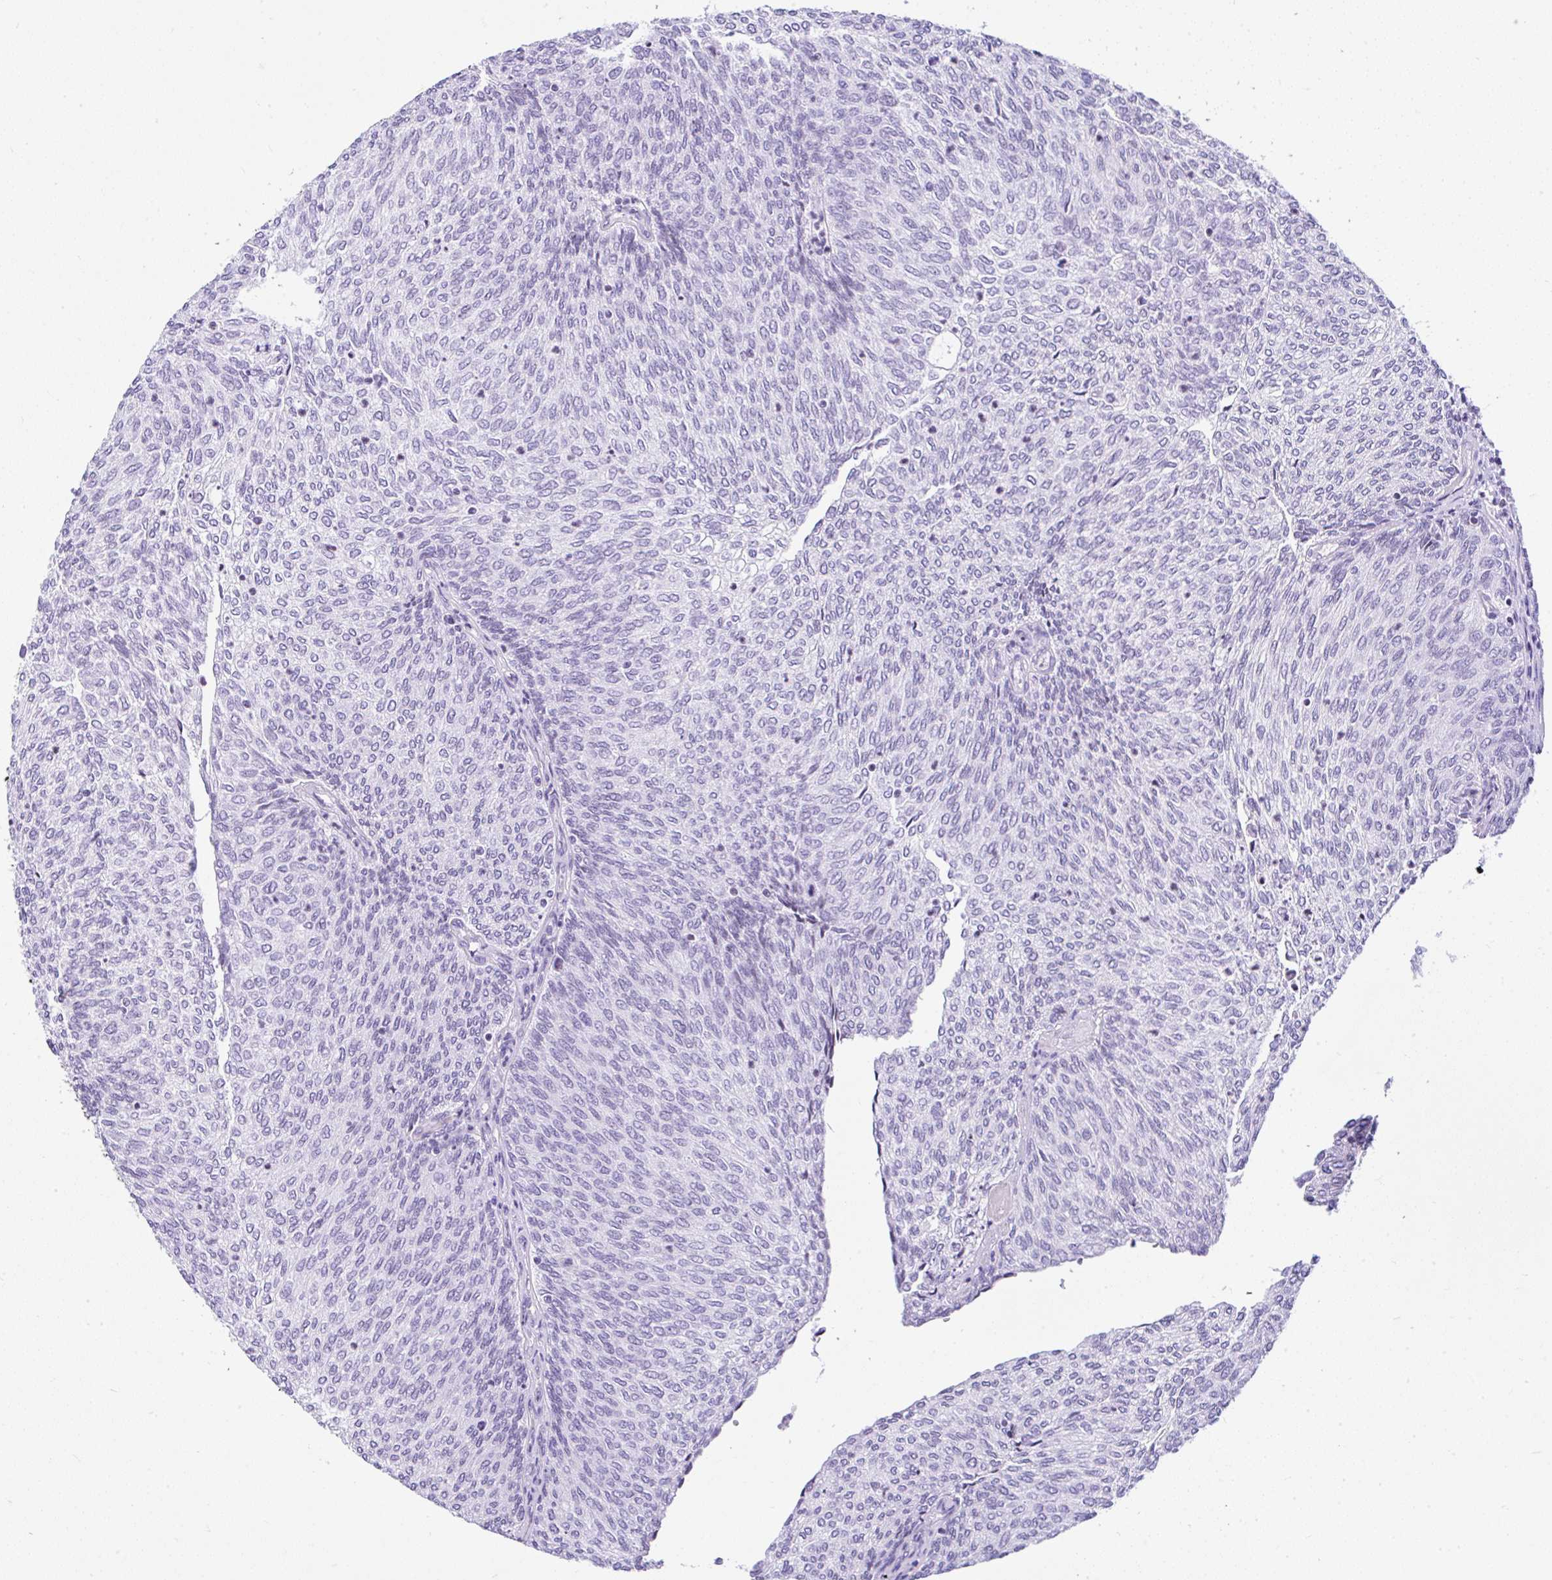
{"staining": {"intensity": "negative", "quantity": "none", "location": "none"}, "tissue": "urothelial cancer", "cell_type": "Tumor cells", "image_type": "cancer", "snomed": [{"axis": "morphology", "description": "Urothelial carcinoma, High grade"}, {"axis": "topography", "description": "Urinary bladder"}], "caption": "This is a micrograph of IHC staining of urothelial carcinoma (high-grade), which shows no positivity in tumor cells. (DAB IHC visualized using brightfield microscopy, high magnification).", "gene": "KRT27", "patient": {"sex": "female", "age": 79}}